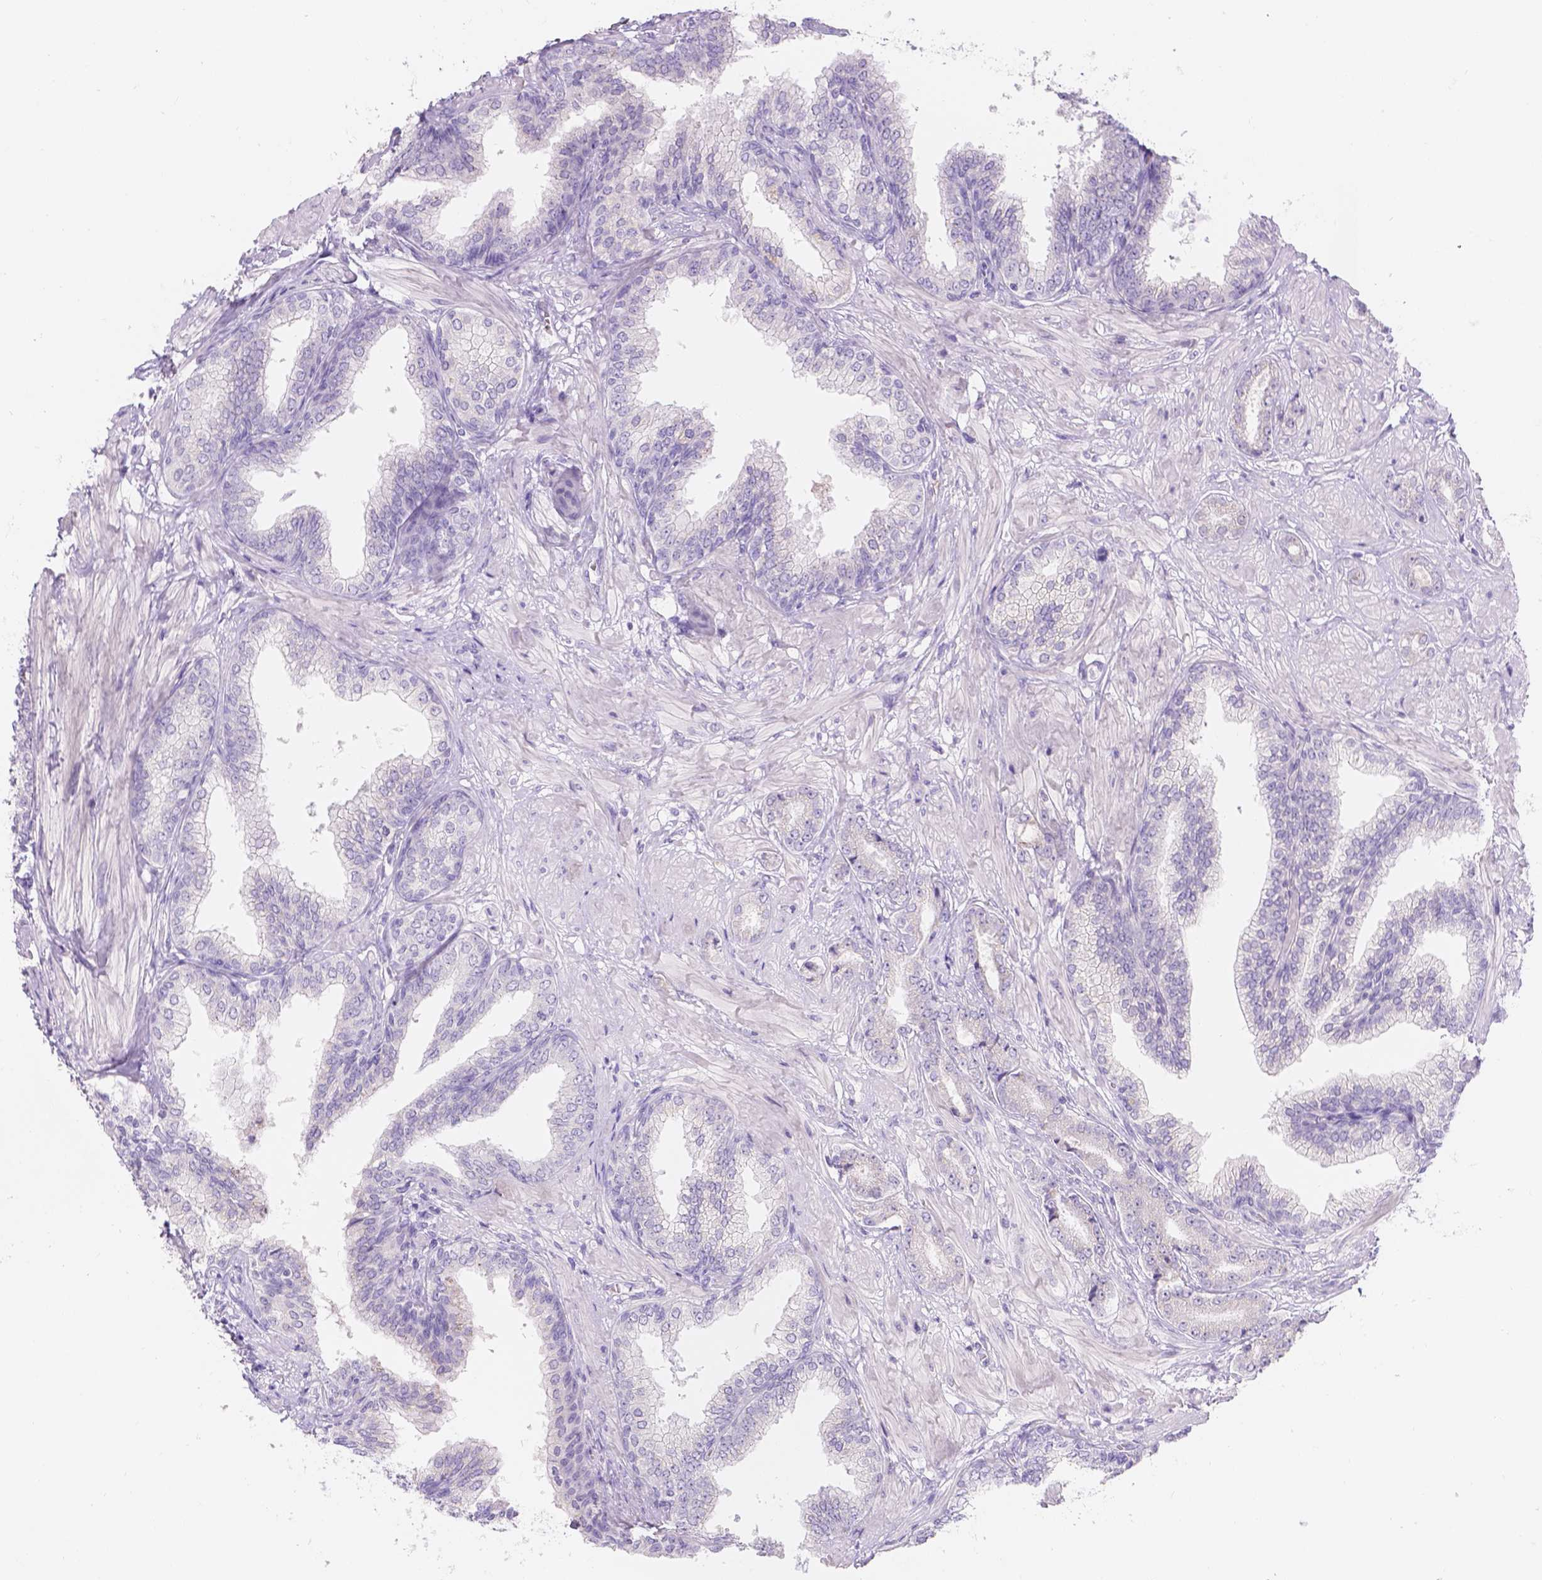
{"staining": {"intensity": "negative", "quantity": "none", "location": "none"}, "tissue": "prostate cancer", "cell_type": "Tumor cells", "image_type": "cancer", "snomed": [{"axis": "morphology", "description": "Adenocarcinoma, Low grade"}, {"axis": "topography", "description": "Prostate"}], "caption": "Immunohistochemistry histopathology image of neoplastic tissue: prostate cancer (adenocarcinoma (low-grade)) stained with DAB displays no significant protein staining in tumor cells. (DAB immunohistochemistry (IHC), high magnification).", "gene": "HTN3", "patient": {"sex": "male", "age": 55}}